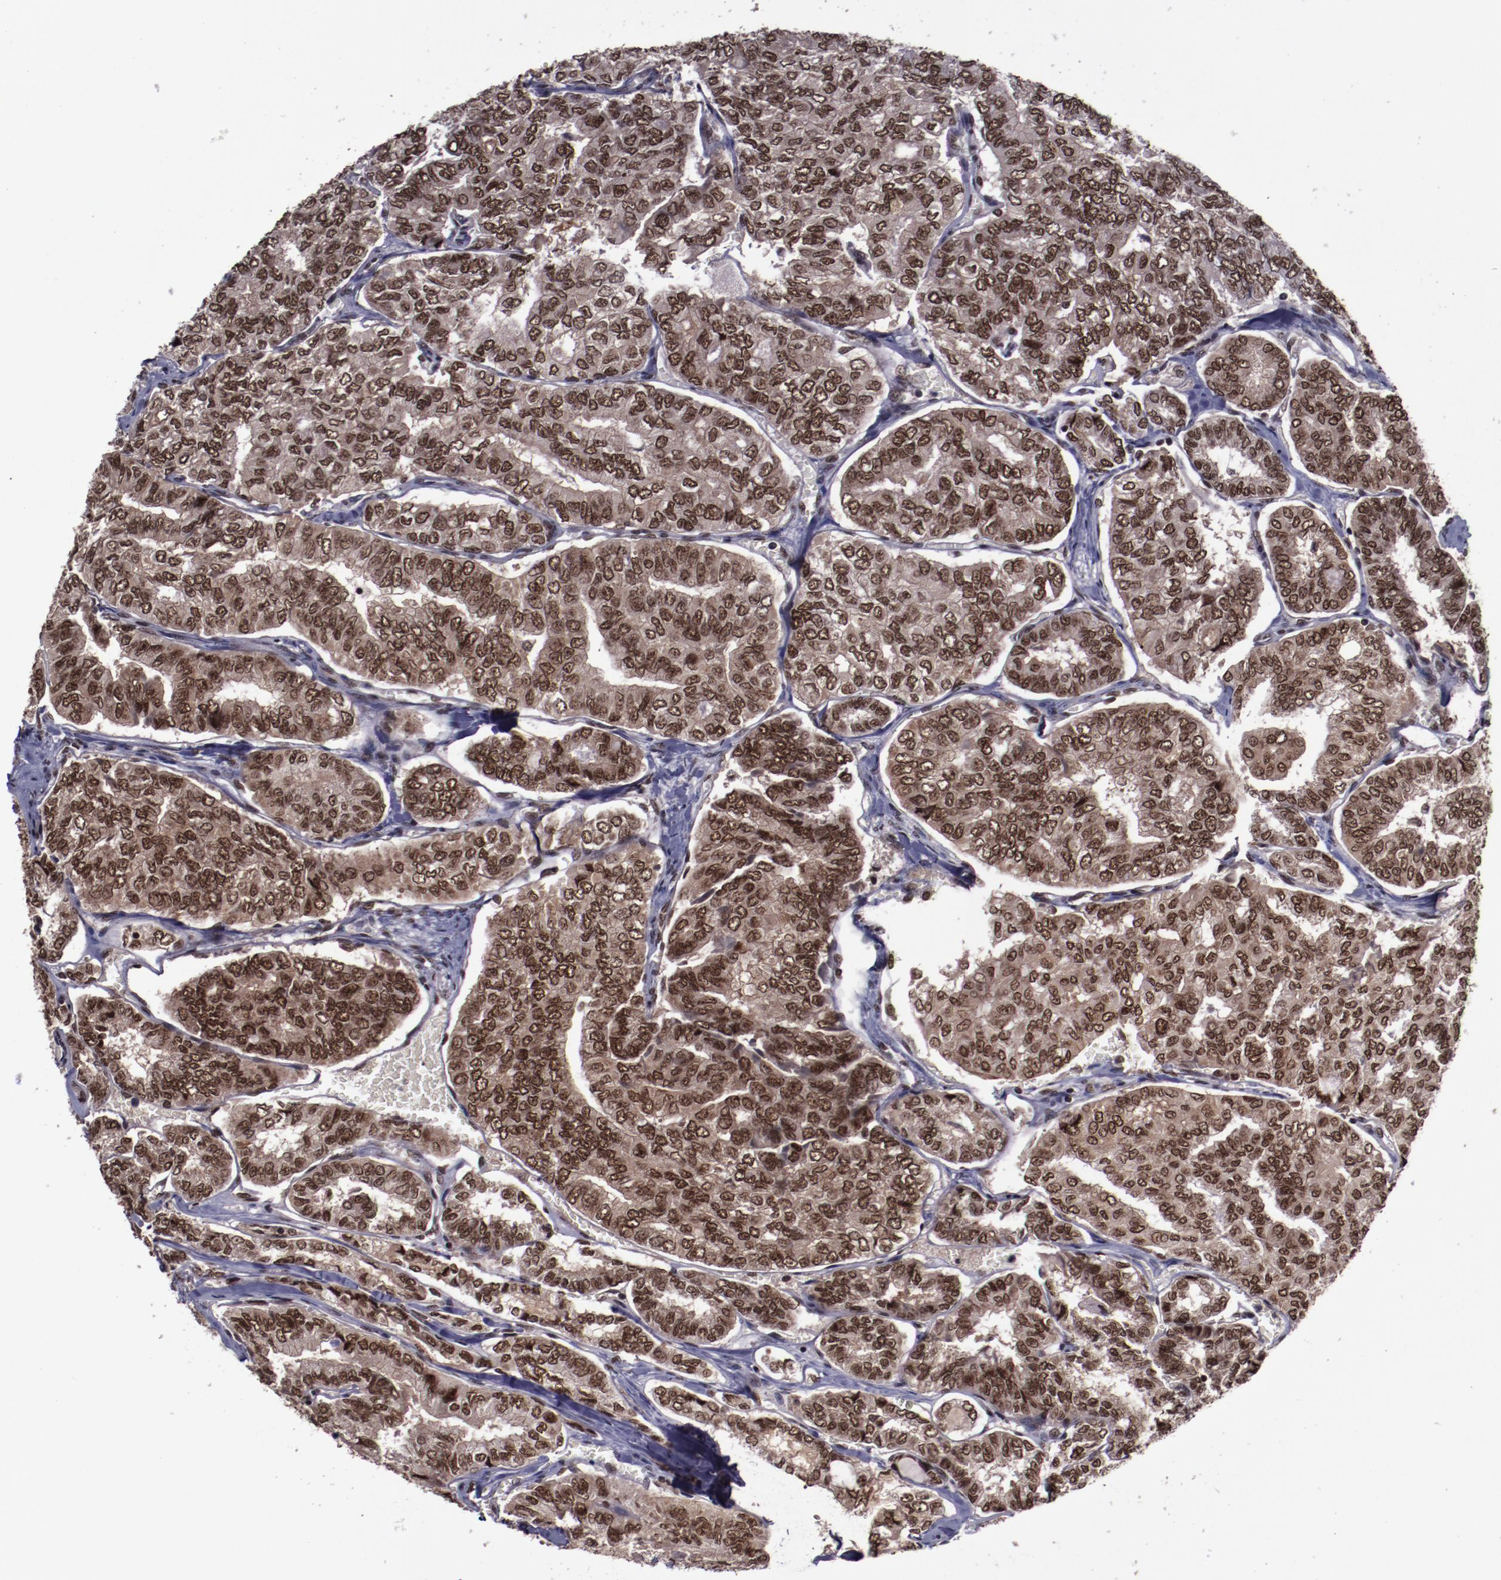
{"staining": {"intensity": "strong", "quantity": ">75%", "location": "cytoplasmic/membranous,nuclear"}, "tissue": "thyroid cancer", "cell_type": "Tumor cells", "image_type": "cancer", "snomed": [{"axis": "morphology", "description": "Papillary adenocarcinoma, NOS"}, {"axis": "topography", "description": "Thyroid gland"}], "caption": "IHC of human thyroid cancer shows high levels of strong cytoplasmic/membranous and nuclear positivity in approximately >75% of tumor cells.", "gene": "ERH", "patient": {"sex": "female", "age": 35}}